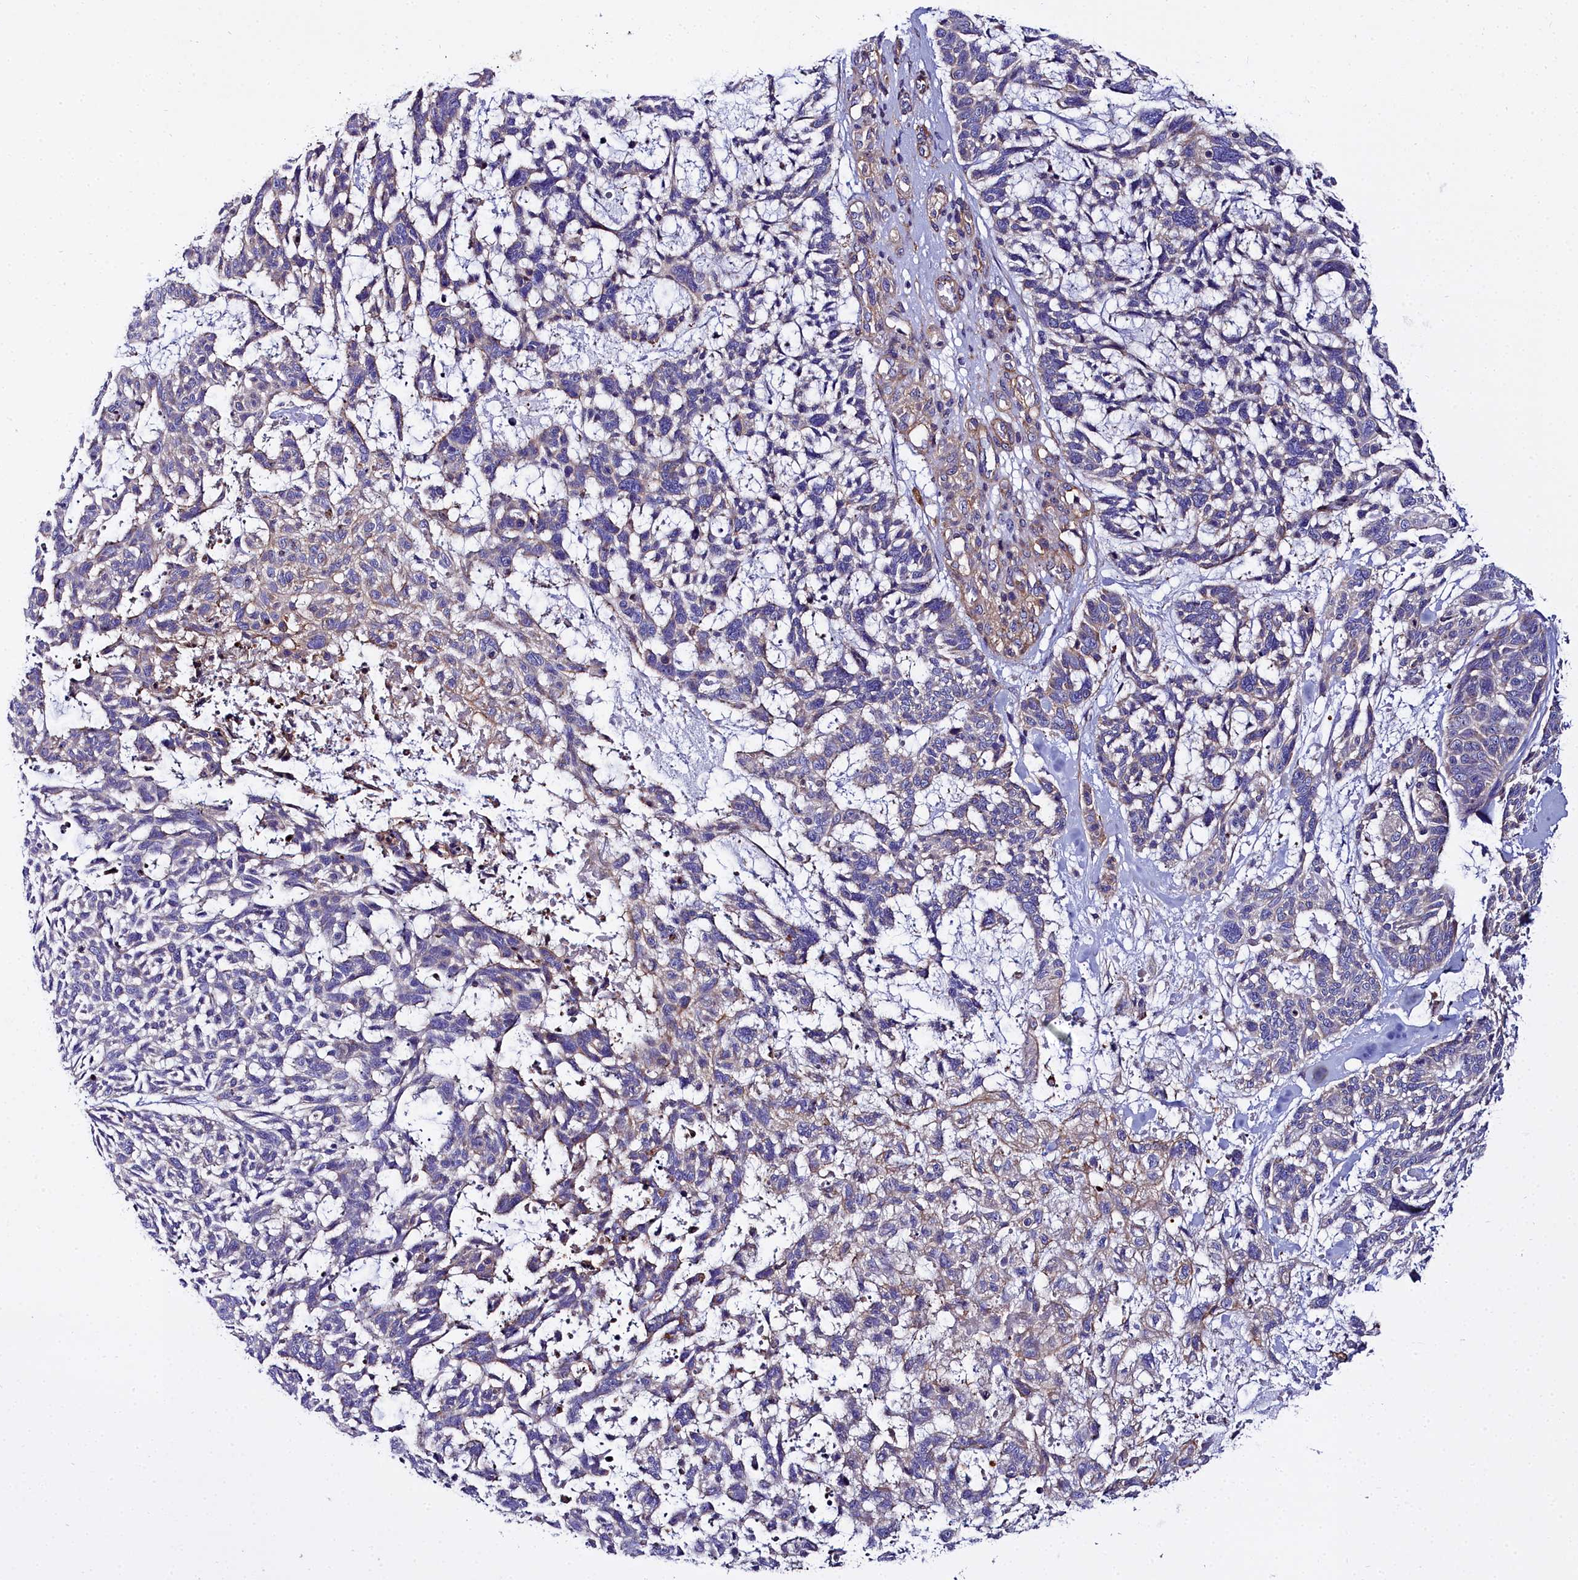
{"staining": {"intensity": "negative", "quantity": "none", "location": "none"}, "tissue": "skin cancer", "cell_type": "Tumor cells", "image_type": "cancer", "snomed": [{"axis": "morphology", "description": "Basal cell carcinoma"}, {"axis": "topography", "description": "Skin"}], "caption": "Protein analysis of skin cancer demonstrates no significant positivity in tumor cells.", "gene": "FADS3", "patient": {"sex": "male", "age": 88}}